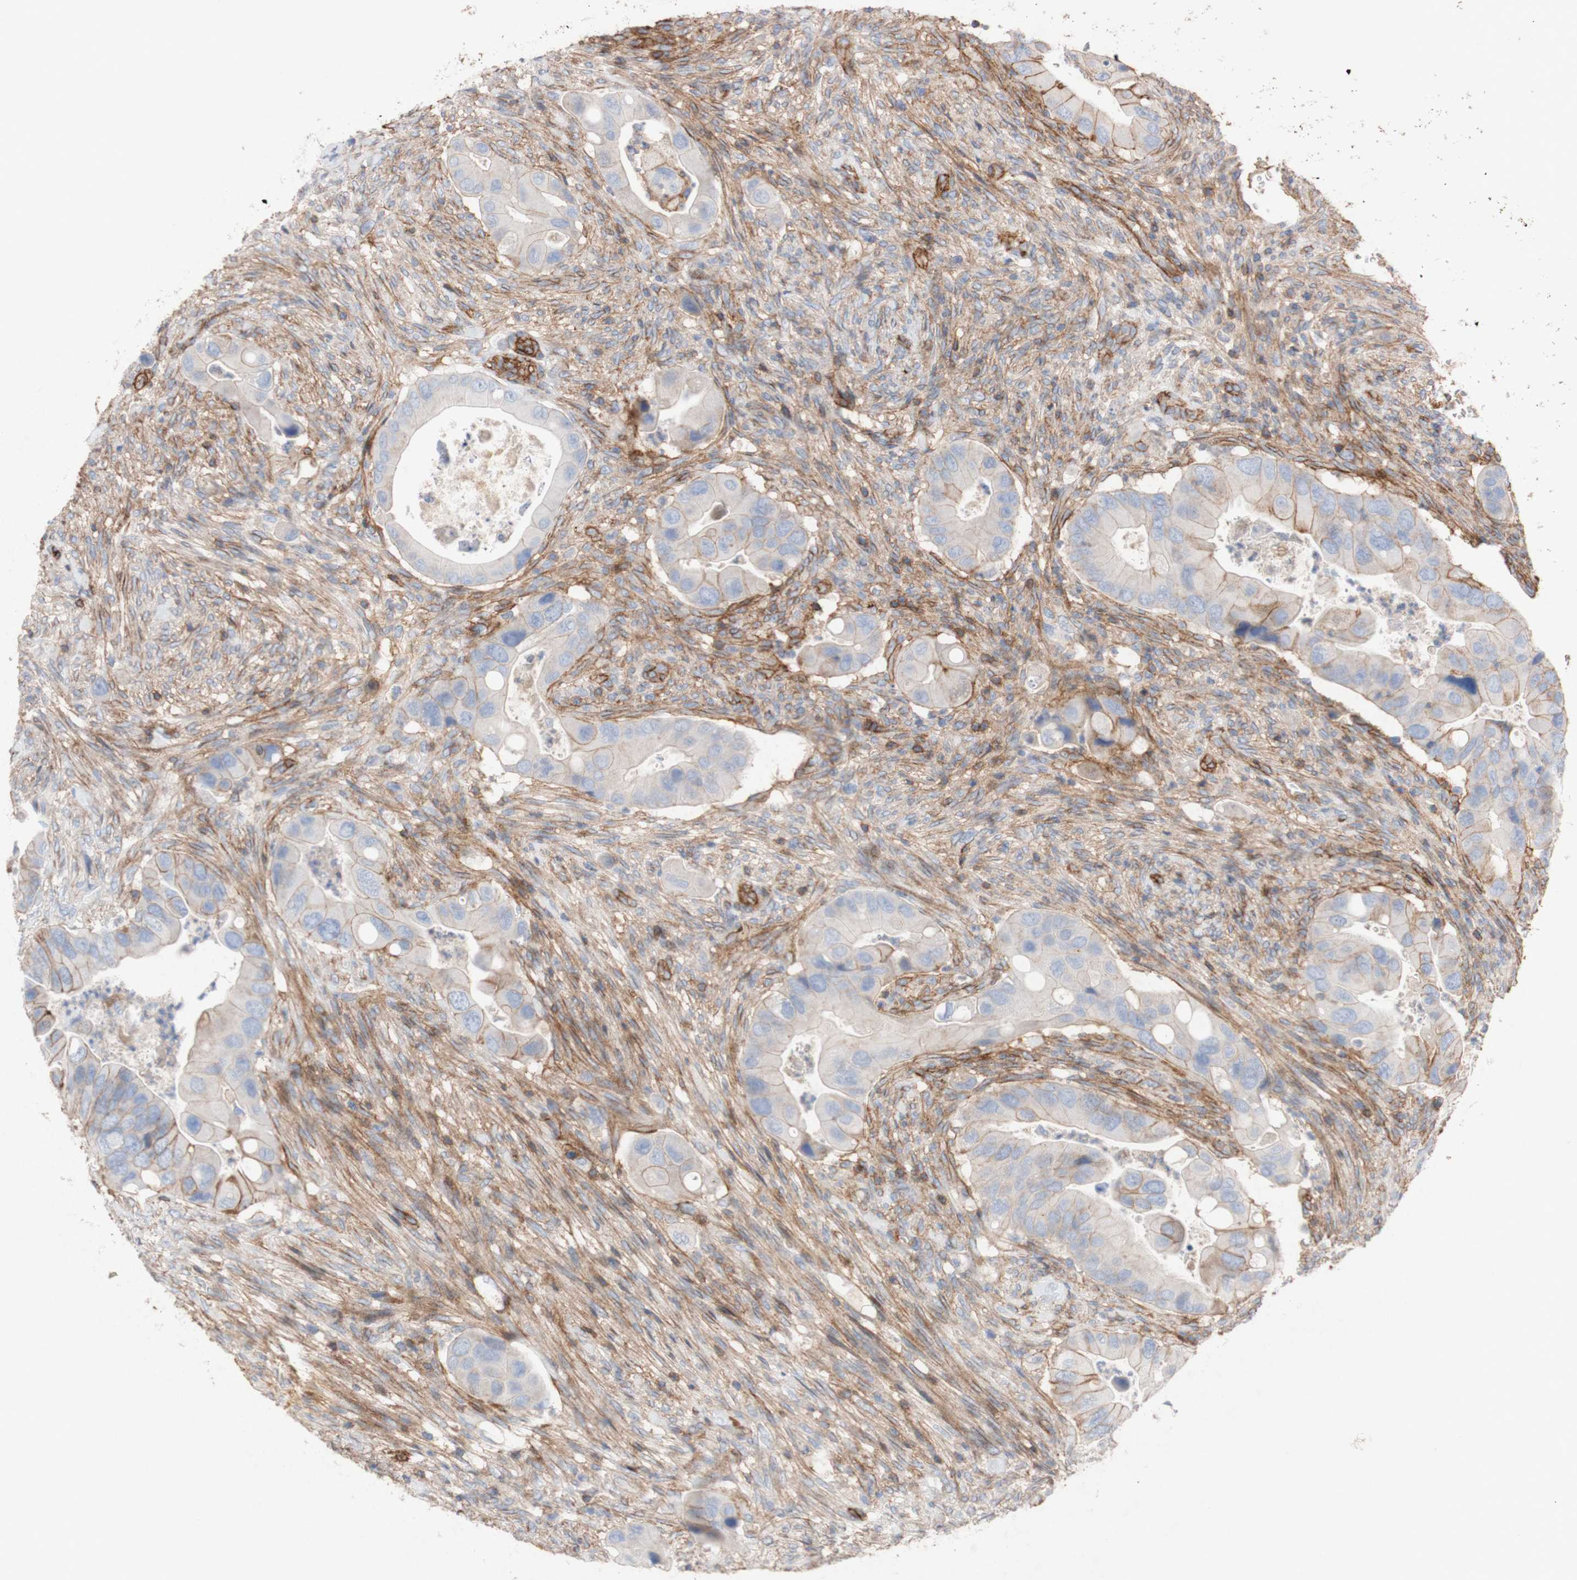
{"staining": {"intensity": "negative", "quantity": "none", "location": "none"}, "tissue": "colorectal cancer", "cell_type": "Tumor cells", "image_type": "cancer", "snomed": [{"axis": "morphology", "description": "Adenocarcinoma, NOS"}, {"axis": "topography", "description": "Rectum"}], "caption": "A high-resolution micrograph shows immunohistochemistry staining of colorectal cancer (adenocarcinoma), which exhibits no significant expression in tumor cells. (DAB (3,3'-diaminobenzidine) immunohistochemistry (IHC) with hematoxylin counter stain).", "gene": "ATP2A3", "patient": {"sex": "female", "age": 57}}